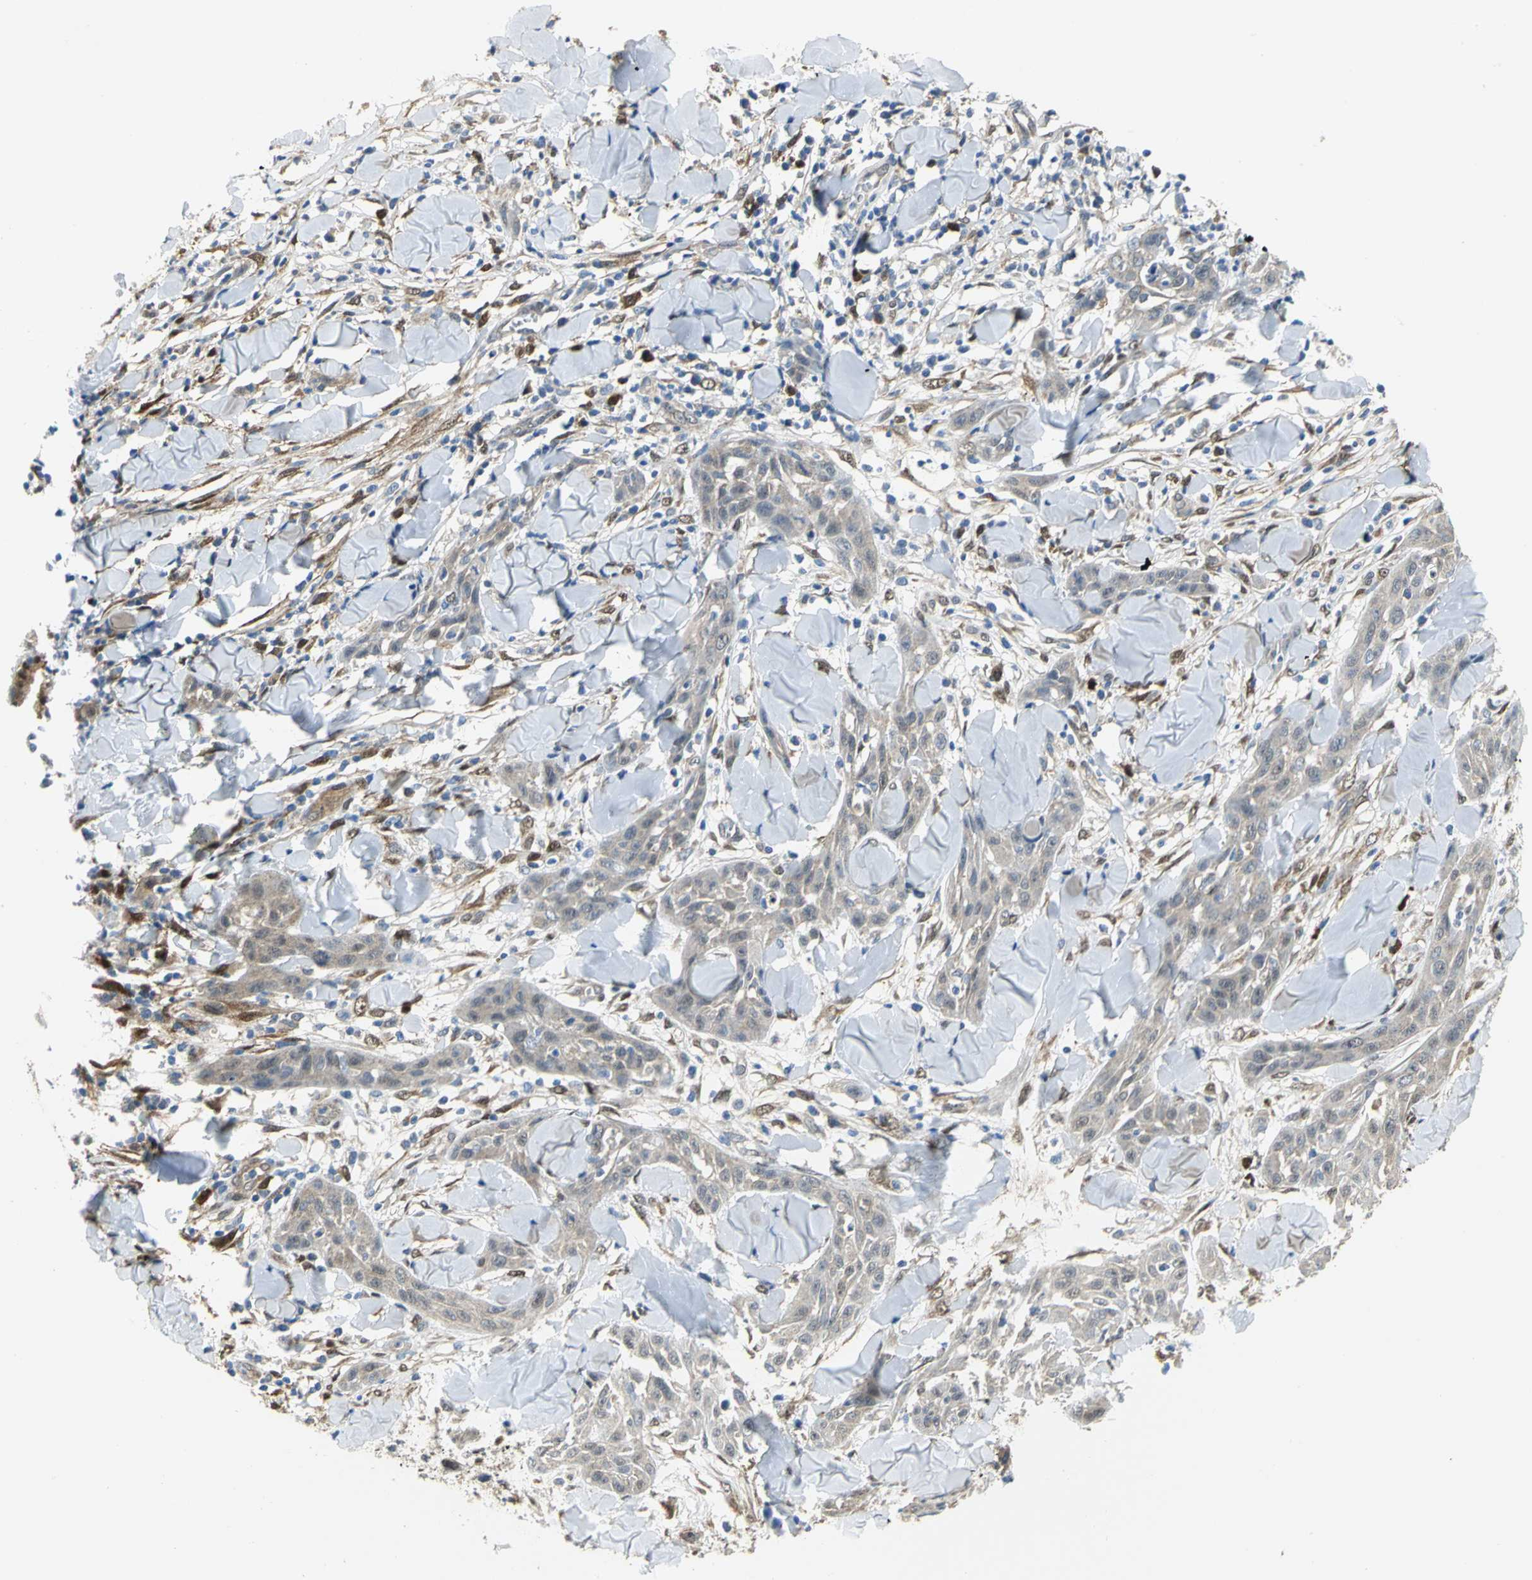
{"staining": {"intensity": "weak", "quantity": "<25%", "location": "cytoplasmic/membranous"}, "tissue": "skin cancer", "cell_type": "Tumor cells", "image_type": "cancer", "snomed": [{"axis": "morphology", "description": "Squamous cell carcinoma, NOS"}, {"axis": "topography", "description": "Skin"}], "caption": "Squamous cell carcinoma (skin) was stained to show a protein in brown. There is no significant staining in tumor cells.", "gene": "PGM3", "patient": {"sex": "male", "age": 24}}